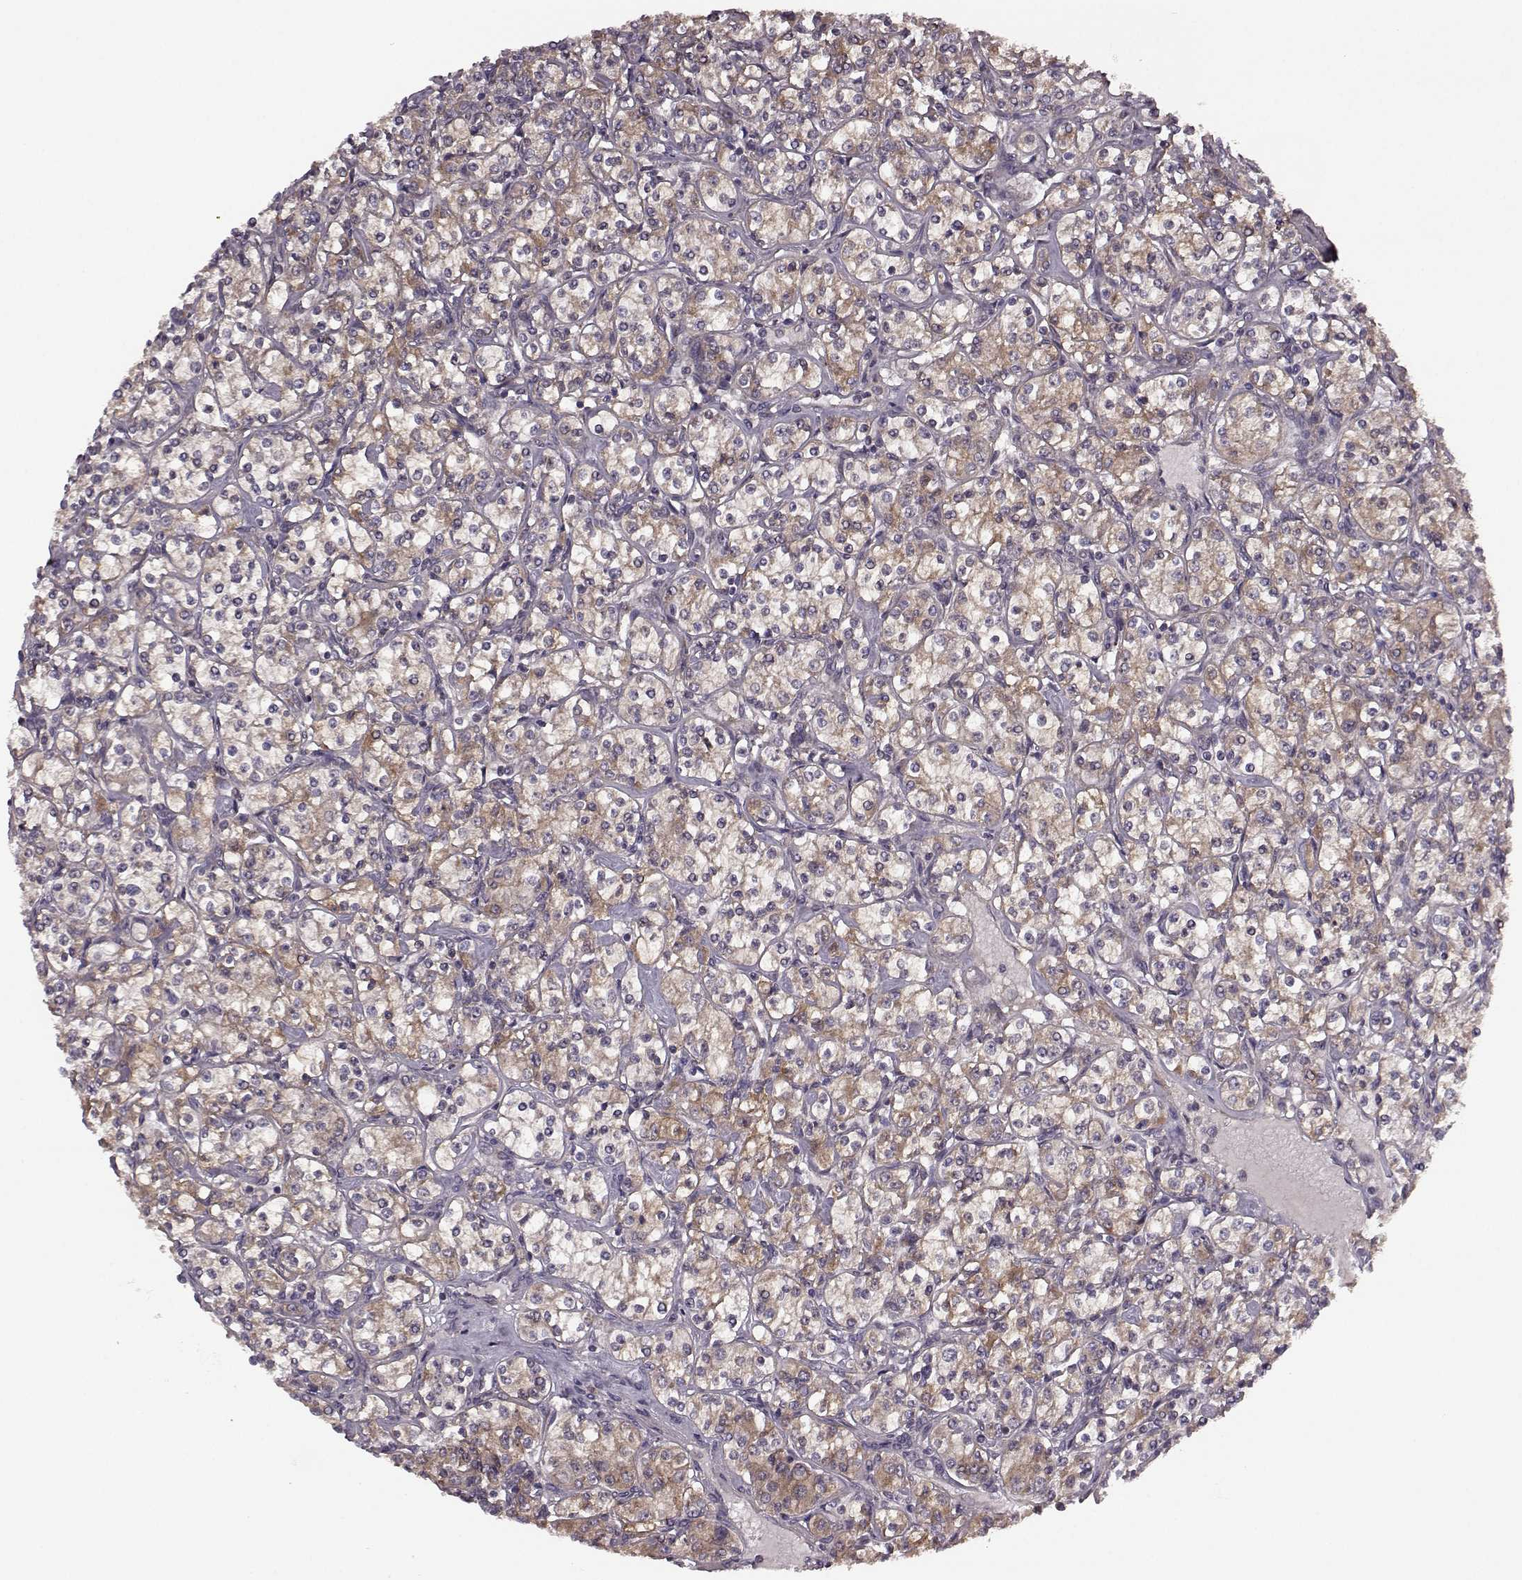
{"staining": {"intensity": "moderate", "quantity": ">75%", "location": "cytoplasmic/membranous"}, "tissue": "renal cancer", "cell_type": "Tumor cells", "image_type": "cancer", "snomed": [{"axis": "morphology", "description": "Adenocarcinoma, NOS"}, {"axis": "topography", "description": "Kidney"}], "caption": "The immunohistochemical stain shows moderate cytoplasmic/membranous expression in tumor cells of renal adenocarcinoma tissue. The protein of interest is shown in brown color, while the nuclei are stained blue.", "gene": "FNIP2", "patient": {"sex": "male", "age": 77}}